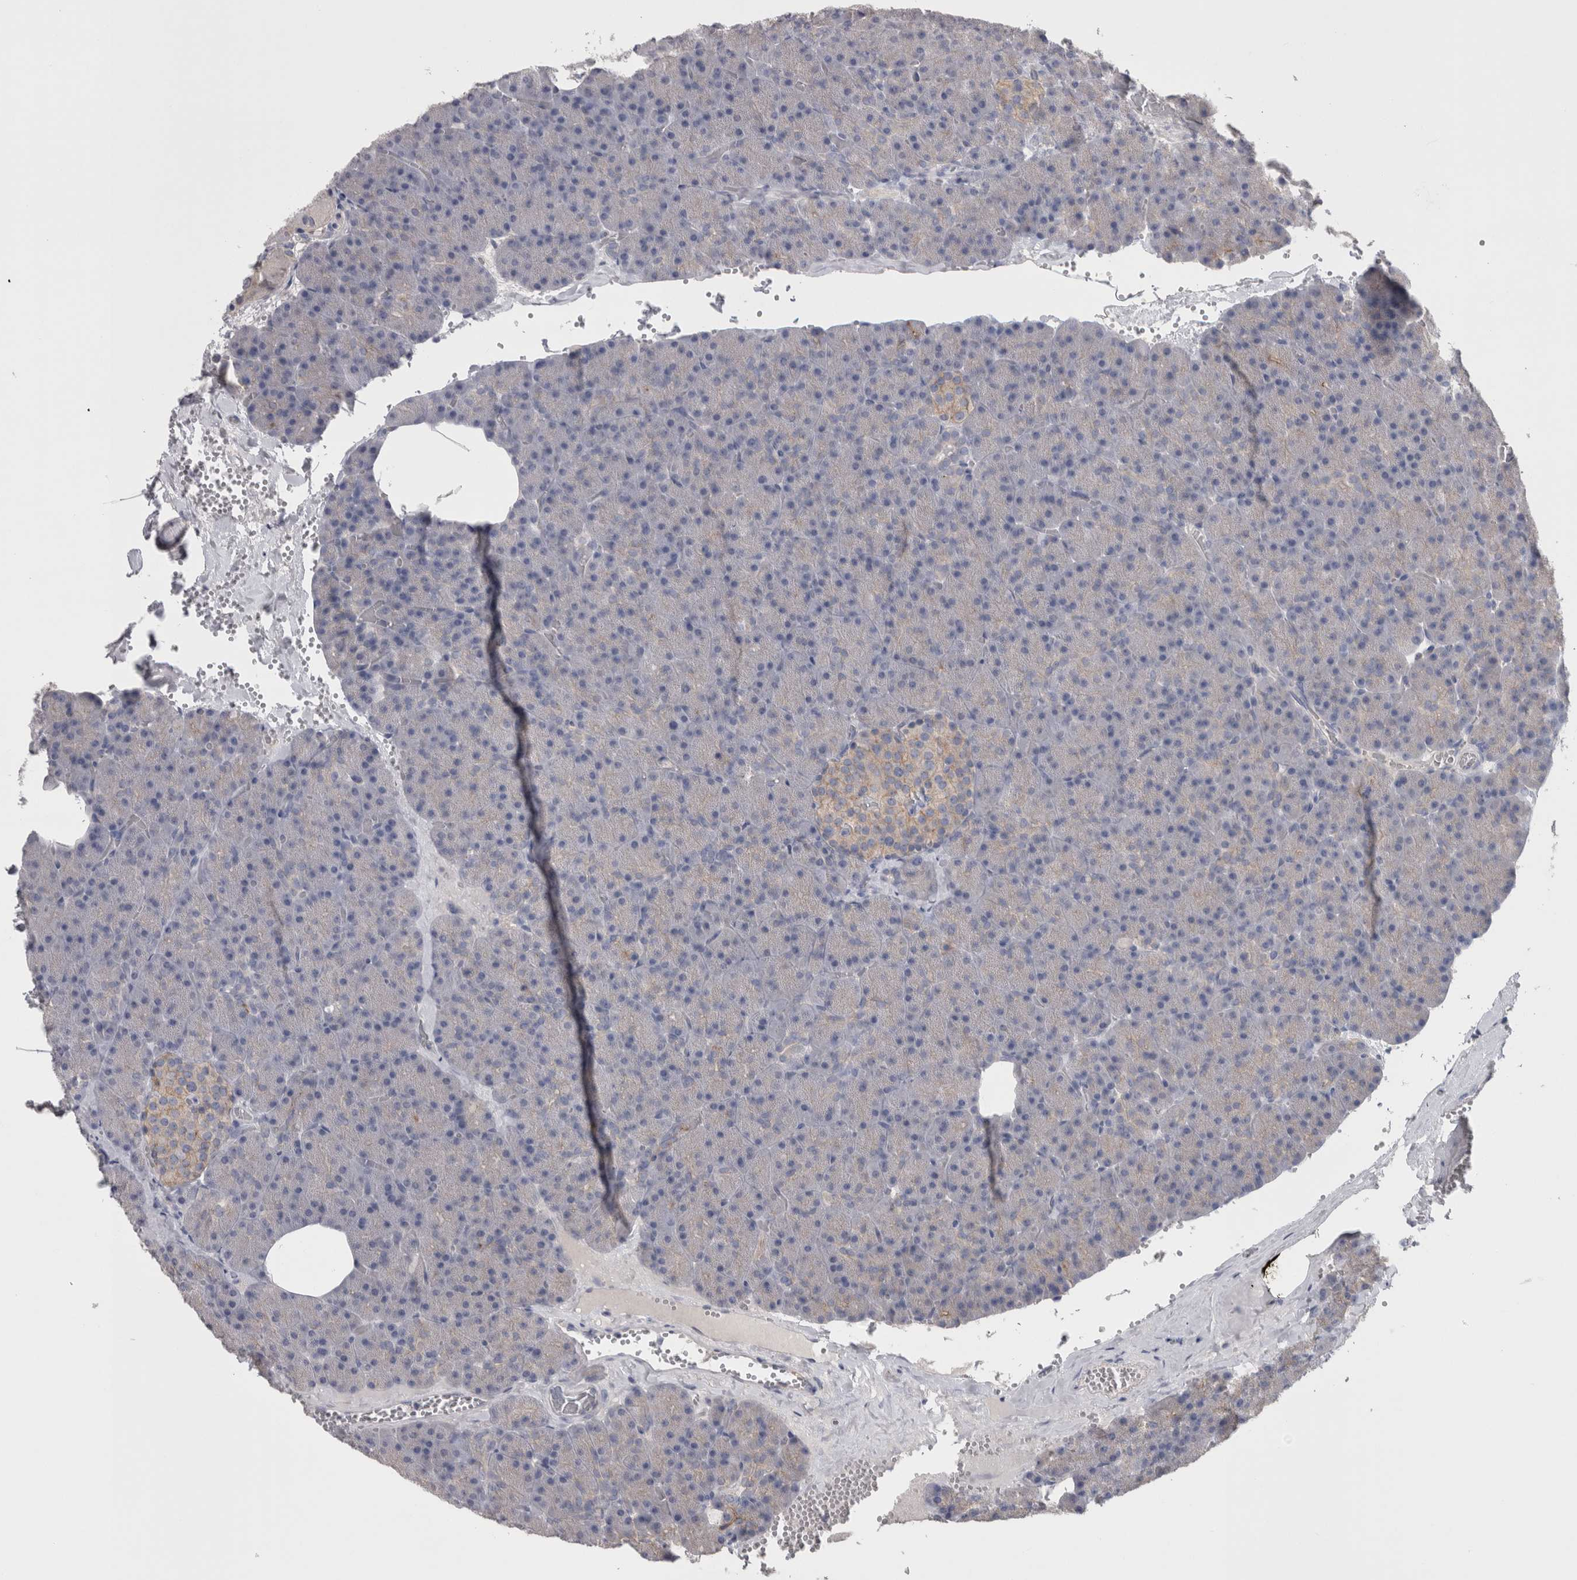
{"staining": {"intensity": "weak", "quantity": "<25%", "location": "cytoplasmic/membranous"}, "tissue": "pancreas", "cell_type": "Exocrine glandular cells", "image_type": "normal", "snomed": [{"axis": "morphology", "description": "Normal tissue, NOS"}, {"axis": "morphology", "description": "Carcinoid, malignant, NOS"}, {"axis": "topography", "description": "Pancreas"}], "caption": "Exocrine glandular cells show no significant protein staining in unremarkable pancreas. (Immunohistochemistry, brightfield microscopy, high magnification).", "gene": "NECTIN2", "patient": {"sex": "female", "age": 35}}